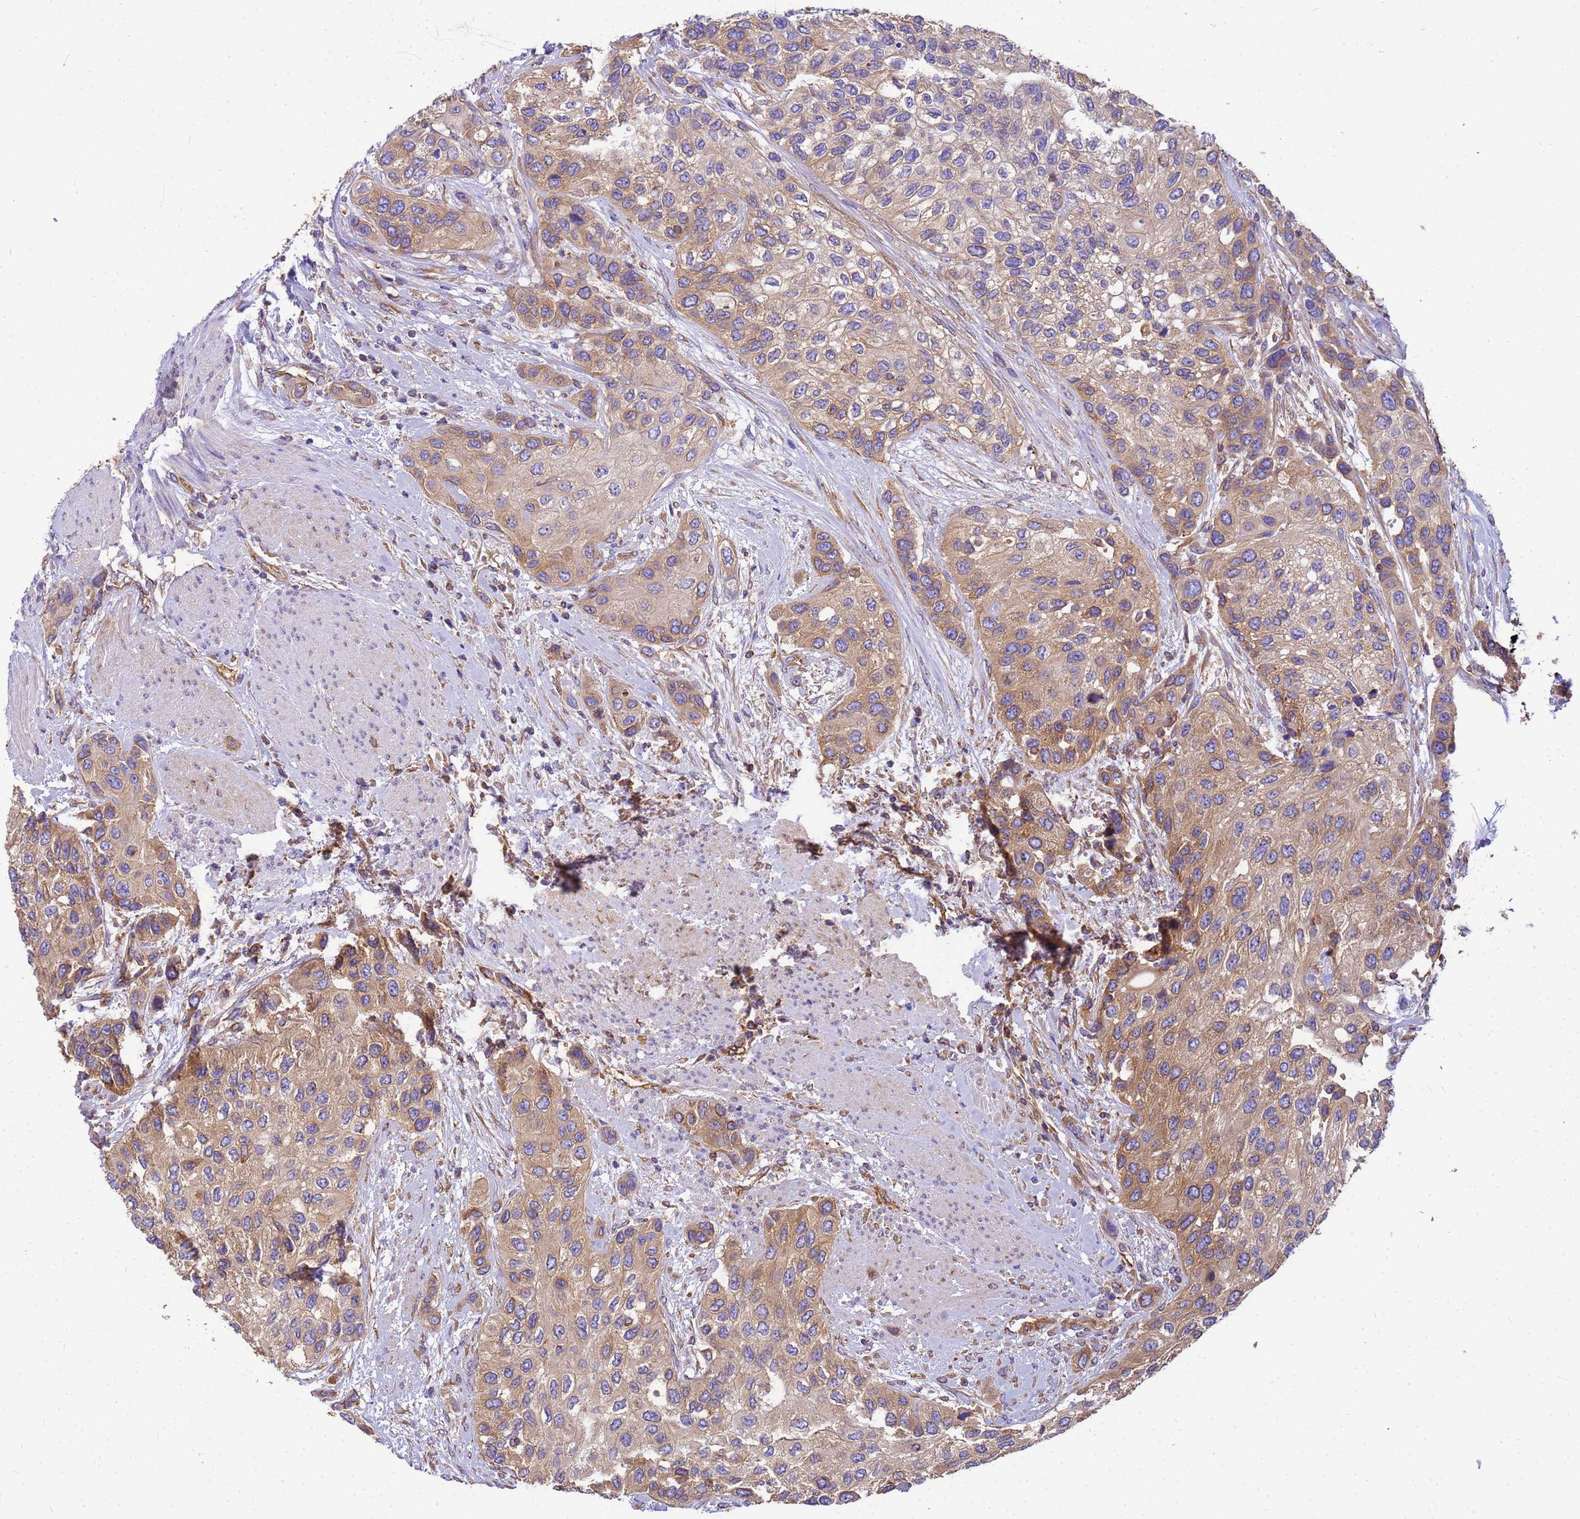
{"staining": {"intensity": "moderate", "quantity": ">75%", "location": "cytoplasmic/membranous"}, "tissue": "urothelial cancer", "cell_type": "Tumor cells", "image_type": "cancer", "snomed": [{"axis": "morphology", "description": "Normal tissue, NOS"}, {"axis": "morphology", "description": "Urothelial carcinoma, High grade"}, {"axis": "topography", "description": "Vascular tissue"}, {"axis": "topography", "description": "Urinary bladder"}], "caption": "Protein analysis of urothelial cancer tissue shows moderate cytoplasmic/membranous positivity in about >75% of tumor cells. (DAB (3,3'-diaminobenzidine) IHC, brown staining for protein, blue staining for nuclei).", "gene": "TUBB1", "patient": {"sex": "female", "age": 56}}